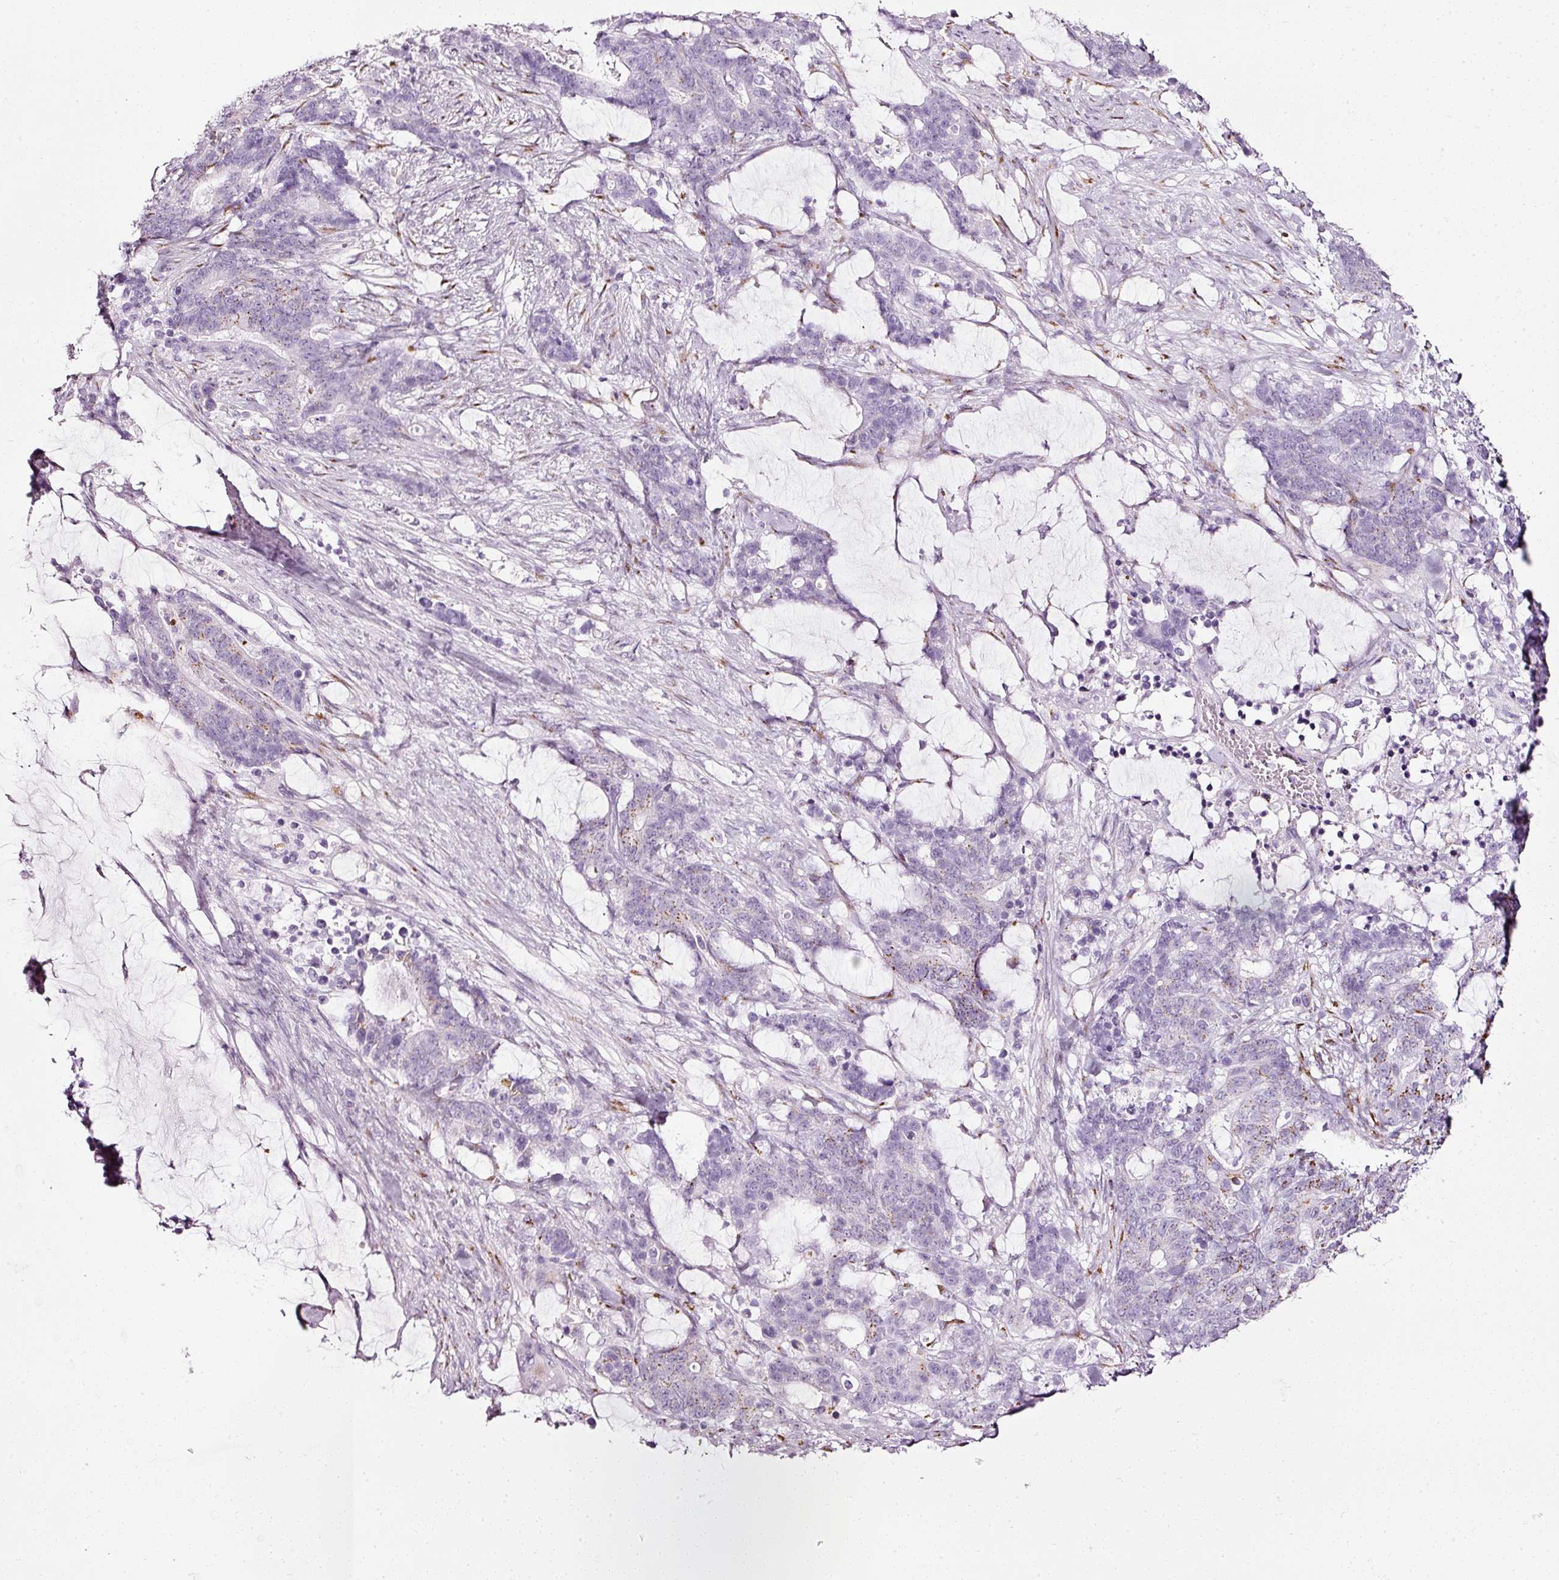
{"staining": {"intensity": "moderate", "quantity": "25%-75%", "location": "cytoplasmic/membranous"}, "tissue": "stomach cancer", "cell_type": "Tumor cells", "image_type": "cancer", "snomed": [{"axis": "morphology", "description": "Normal tissue, NOS"}, {"axis": "morphology", "description": "Adenocarcinoma, NOS"}, {"axis": "topography", "description": "Stomach"}], "caption": "Immunohistochemical staining of stomach cancer reveals moderate cytoplasmic/membranous protein expression in about 25%-75% of tumor cells.", "gene": "SDF4", "patient": {"sex": "female", "age": 64}}